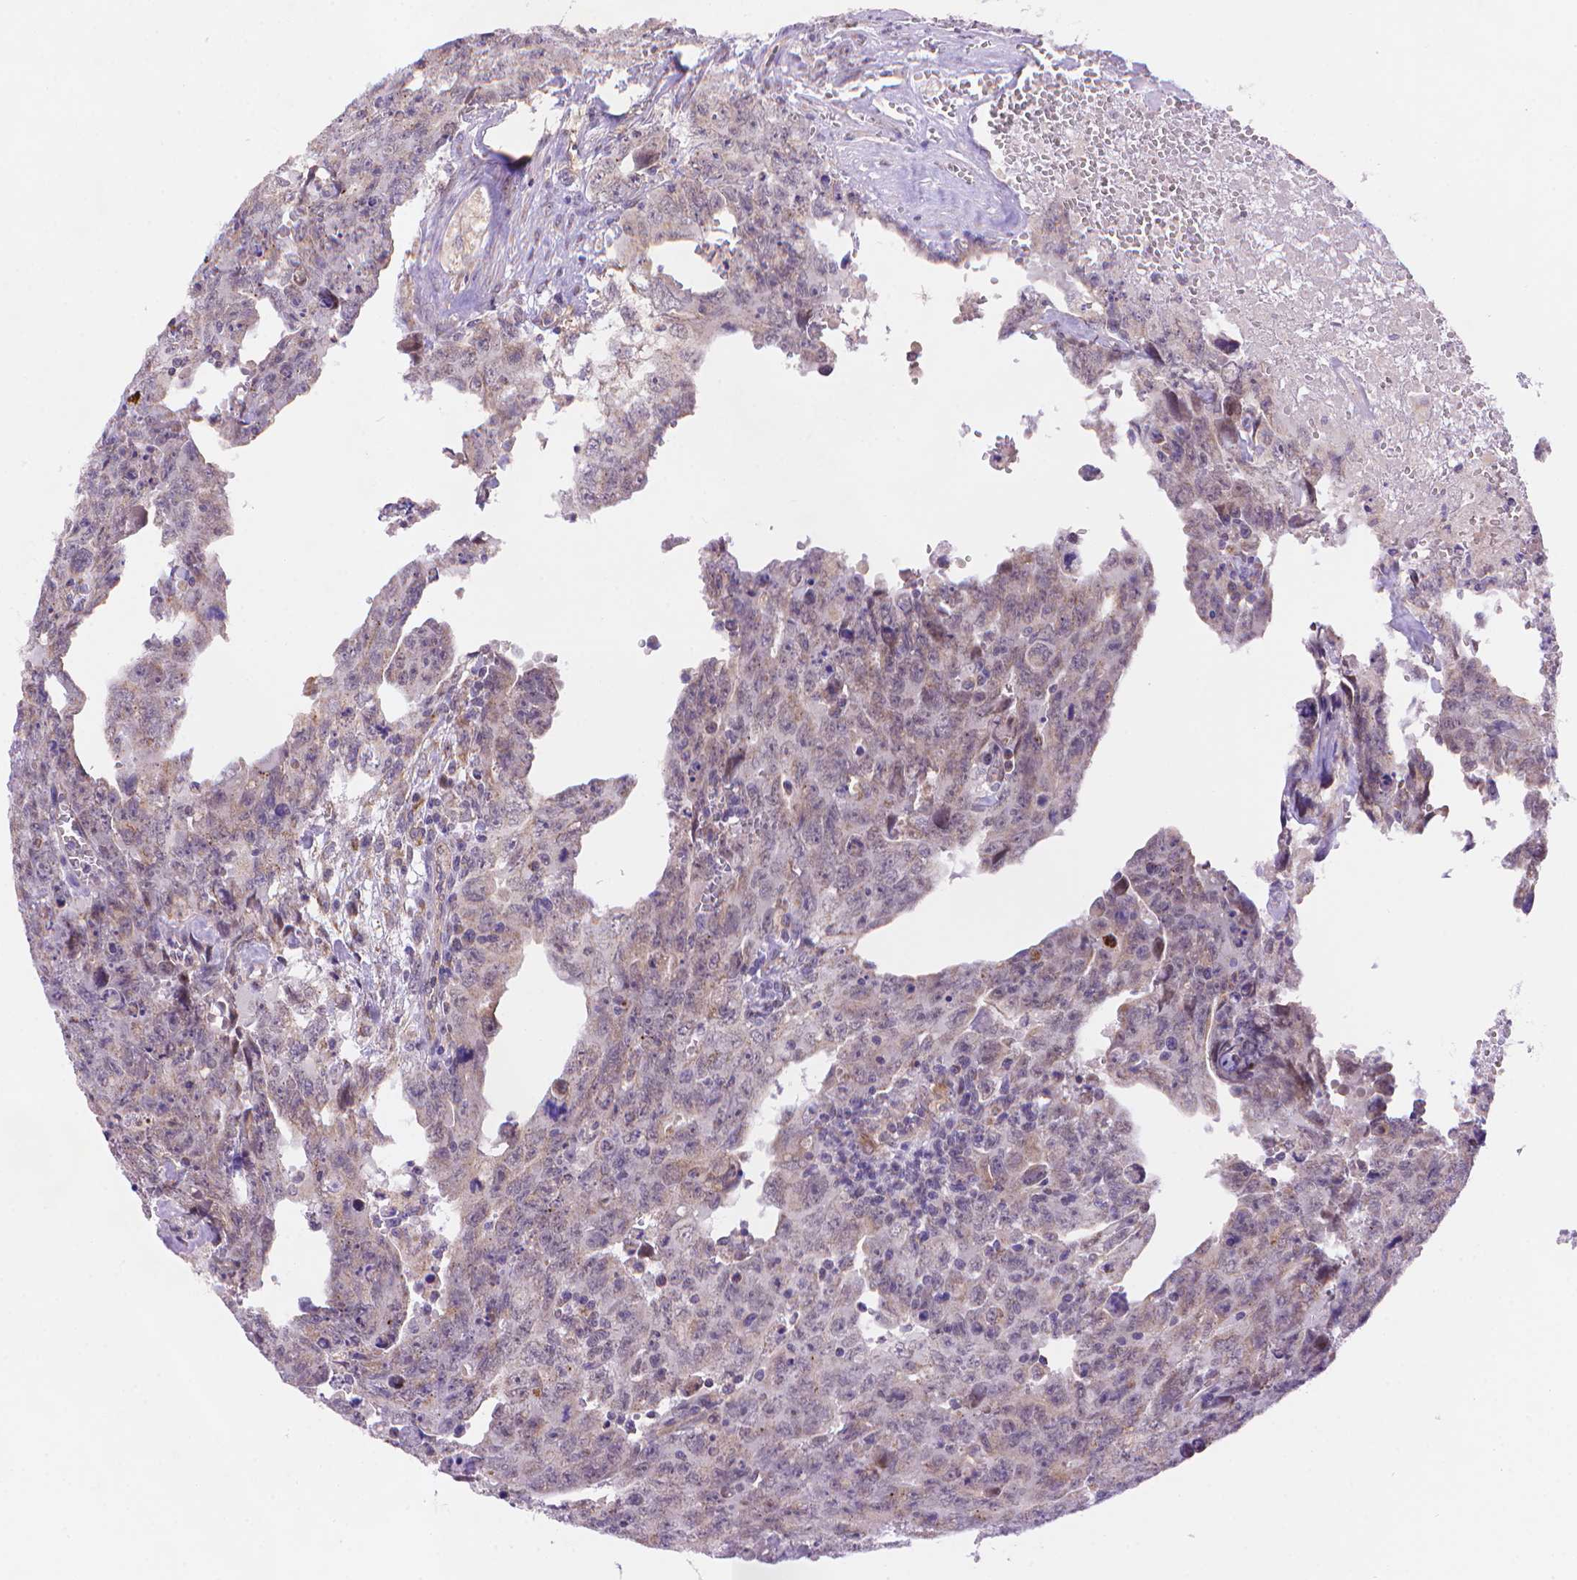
{"staining": {"intensity": "weak", "quantity": "<25%", "location": "cytoplasmic/membranous"}, "tissue": "testis cancer", "cell_type": "Tumor cells", "image_type": "cancer", "snomed": [{"axis": "morphology", "description": "Carcinoma, Embryonal, NOS"}, {"axis": "topography", "description": "Testis"}], "caption": "Tumor cells show no significant protein staining in testis embryonal carcinoma.", "gene": "CYYR1", "patient": {"sex": "male", "age": 24}}